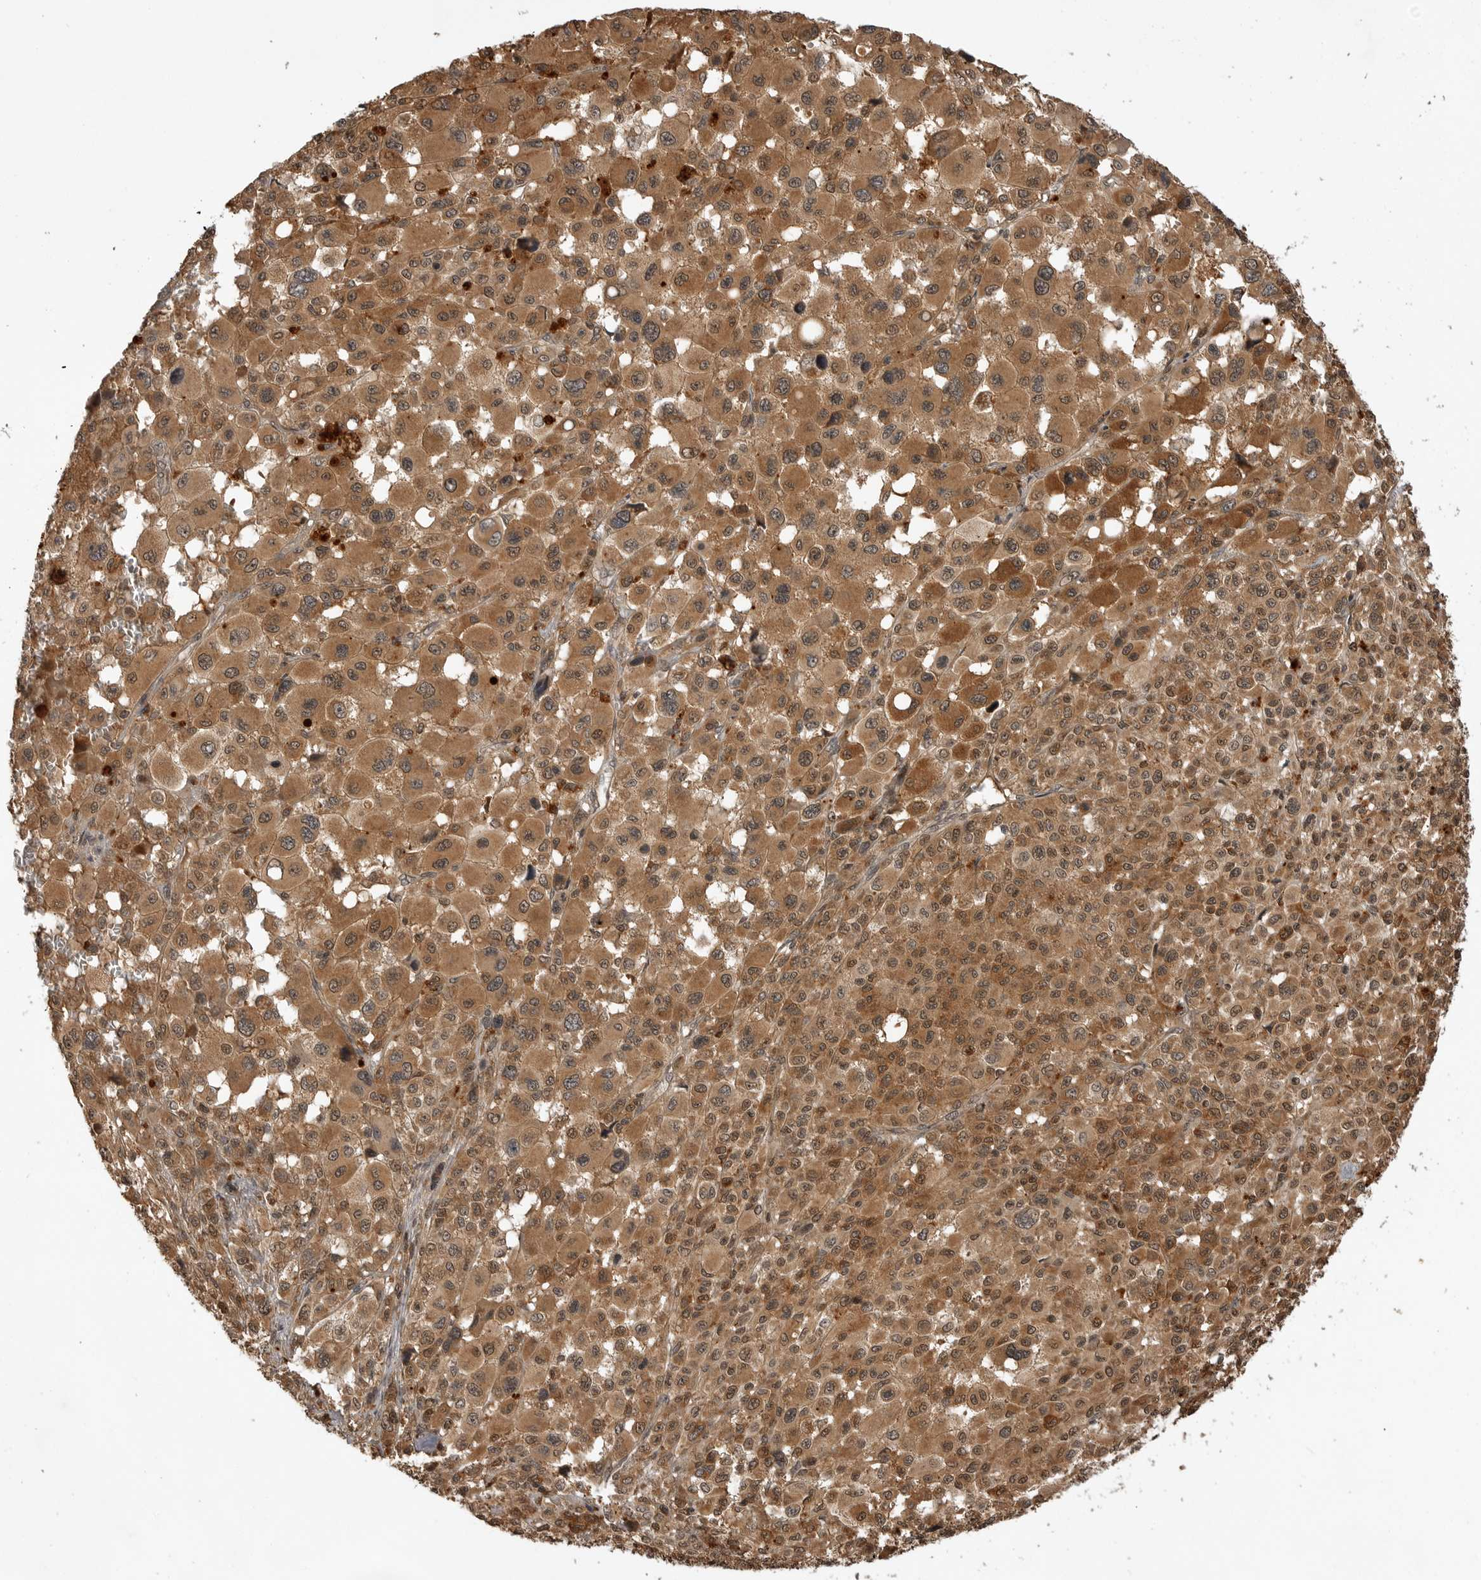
{"staining": {"intensity": "moderate", "quantity": ">75%", "location": "cytoplasmic/membranous"}, "tissue": "melanoma", "cell_type": "Tumor cells", "image_type": "cancer", "snomed": [{"axis": "morphology", "description": "Malignant melanoma, Metastatic site"}, {"axis": "topography", "description": "Skin"}], "caption": "Malignant melanoma (metastatic site) tissue demonstrates moderate cytoplasmic/membranous positivity in about >75% of tumor cells", "gene": "AKAP7", "patient": {"sex": "female", "age": 74}}